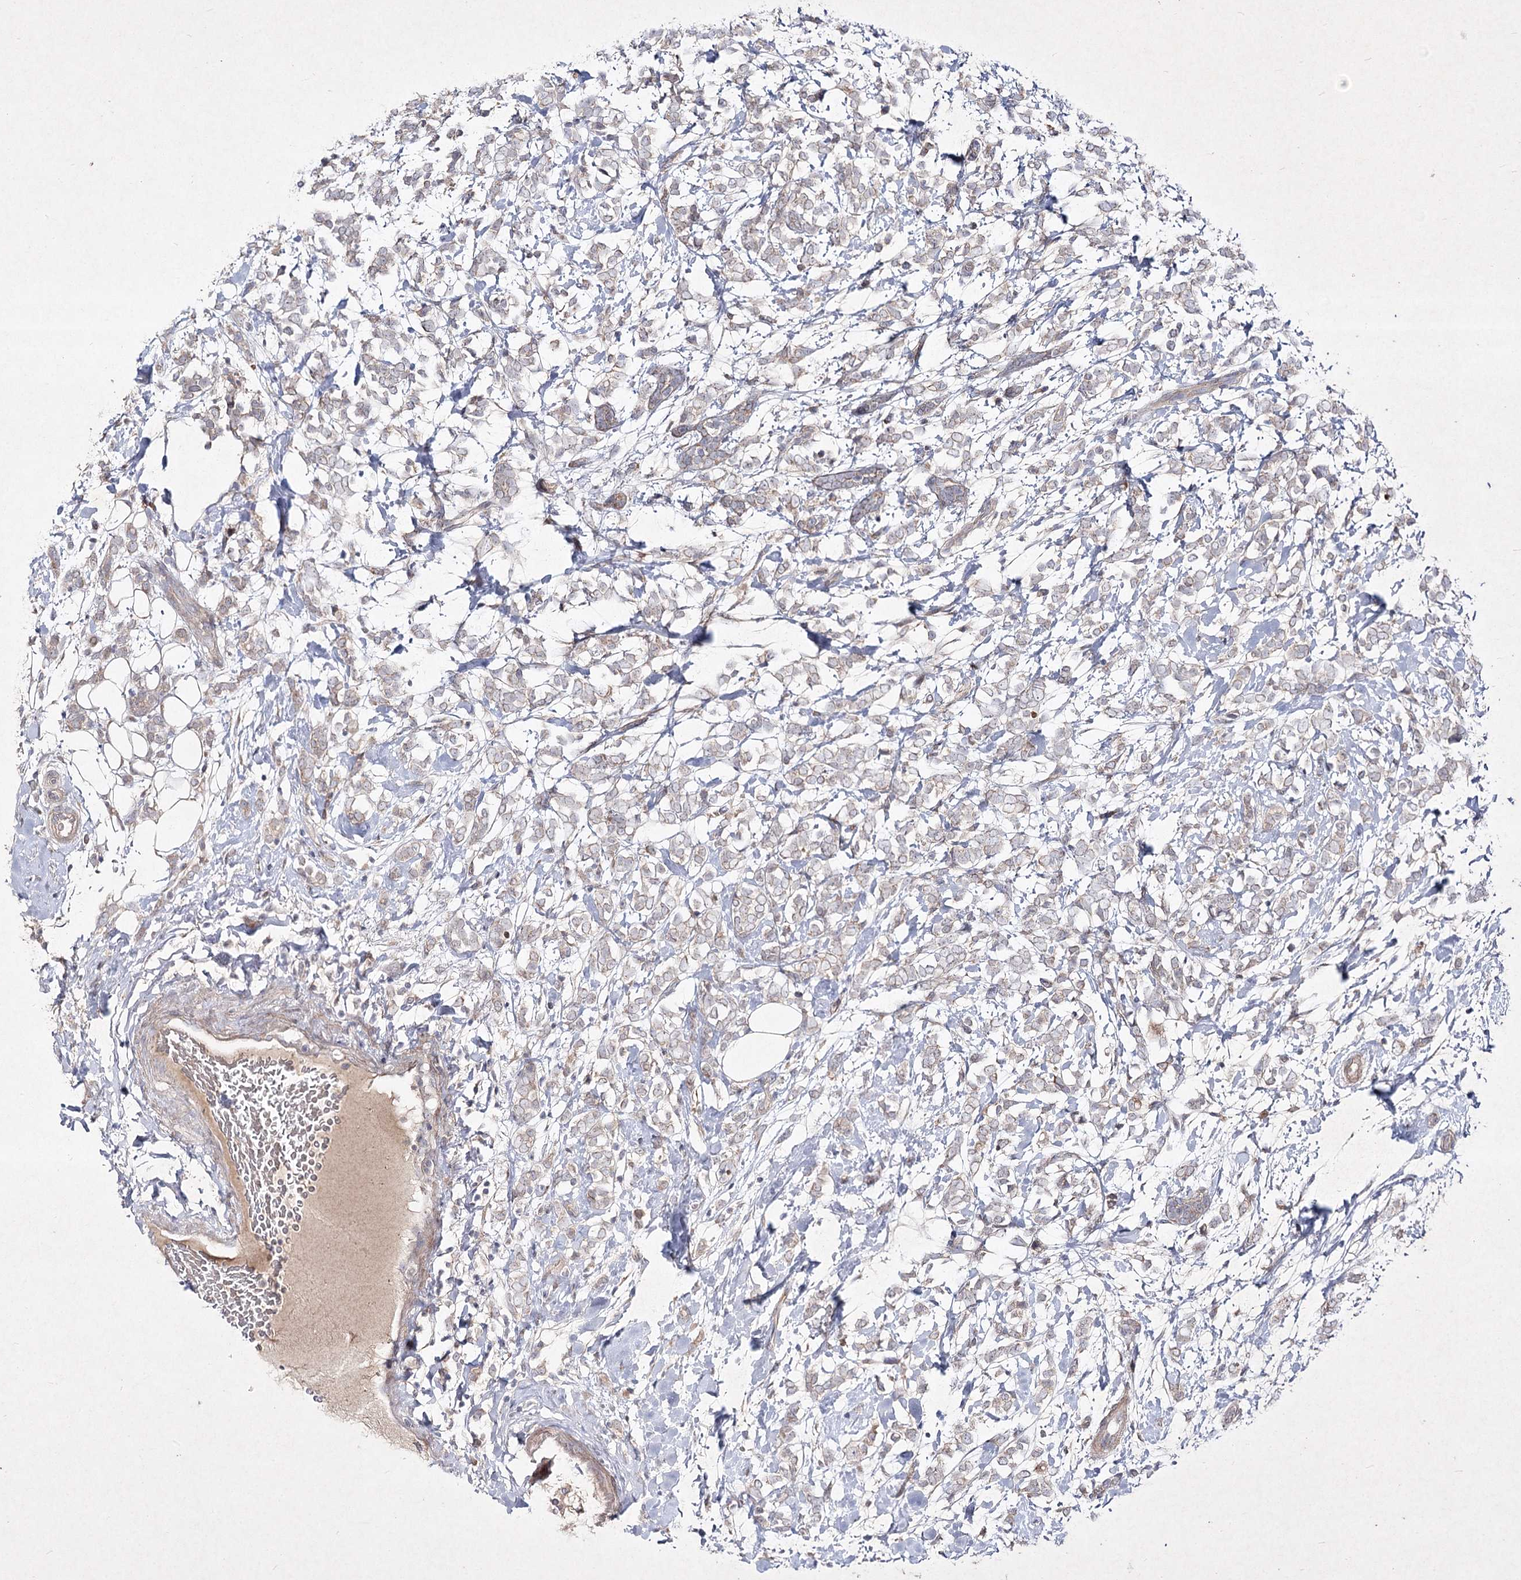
{"staining": {"intensity": "weak", "quantity": "25%-75%", "location": "cytoplasmic/membranous"}, "tissue": "breast cancer", "cell_type": "Tumor cells", "image_type": "cancer", "snomed": [{"axis": "morphology", "description": "Normal tissue, NOS"}, {"axis": "morphology", "description": "Lobular carcinoma"}, {"axis": "topography", "description": "Breast"}], "caption": "High-power microscopy captured an immunohistochemistry histopathology image of breast cancer, revealing weak cytoplasmic/membranous staining in about 25%-75% of tumor cells. (DAB IHC, brown staining for protein, blue staining for nuclei).", "gene": "CIB2", "patient": {"sex": "female", "age": 47}}